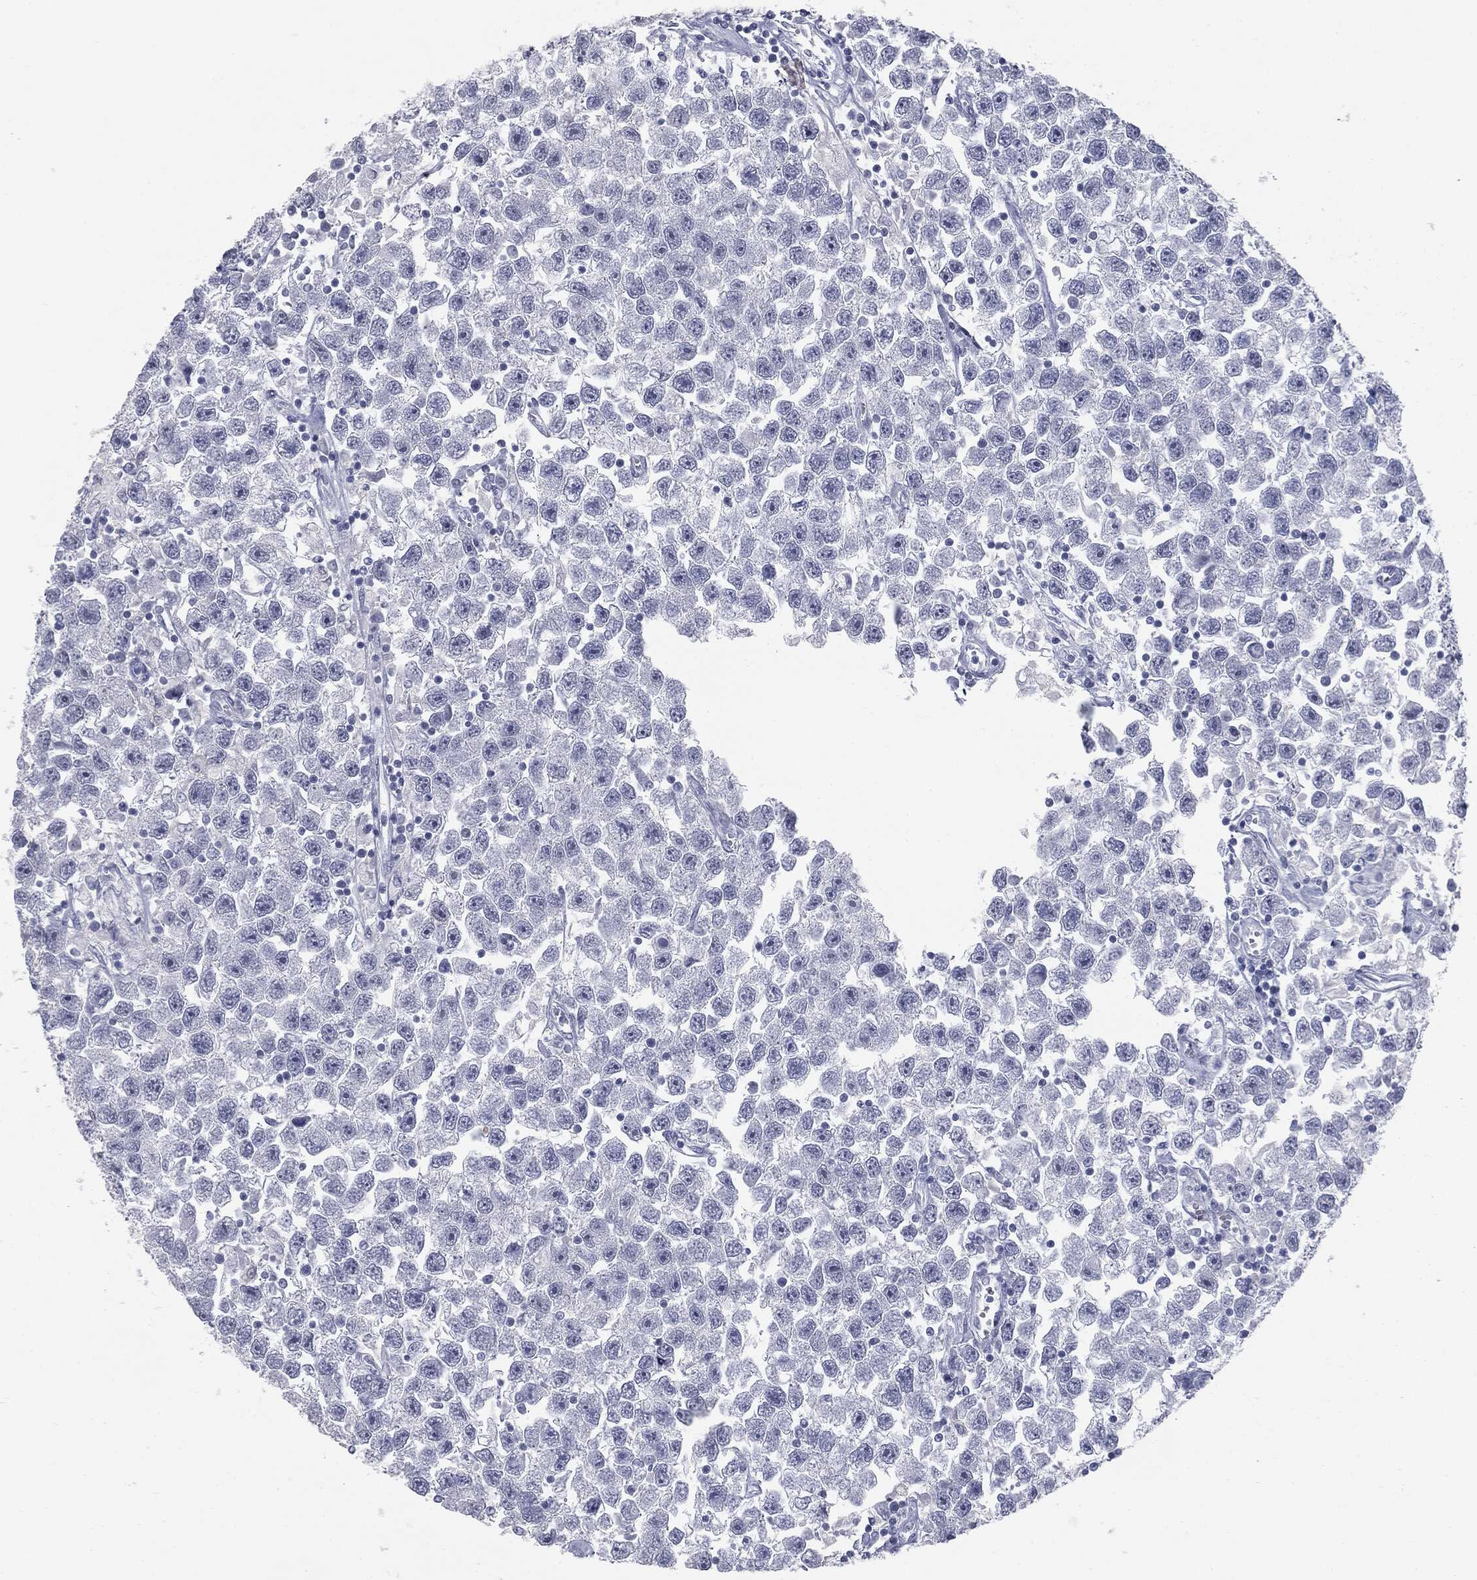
{"staining": {"intensity": "negative", "quantity": "none", "location": "none"}, "tissue": "testis cancer", "cell_type": "Tumor cells", "image_type": "cancer", "snomed": [{"axis": "morphology", "description": "Seminoma, NOS"}, {"axis": "topography", "description": "Testis"}], "caption": "The micrograph exhibits no significant expression in tumor cells of seminoma (testis). Nuclei are stained in blue.", "gene": "MUC5AC", "patient": {"sex": "male", "age": 26}}